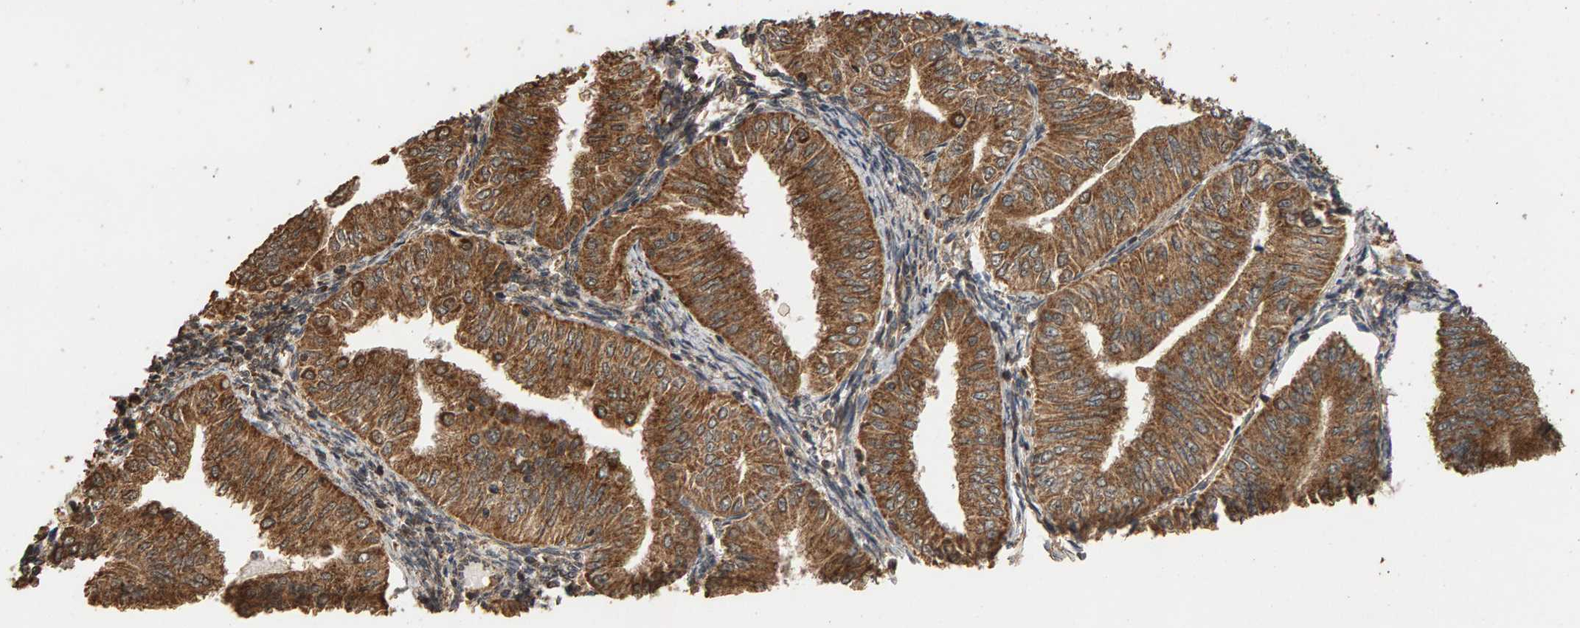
{"staining": {"intensity": "moderate", "quantity": ">75%", "location": "cytoplasmic/membranous,nuclear"}, "tissue": "endometrial cancer", "cell_type": "Tumor cells", "image_type": "cancer", "snomed": [{"axis": "morphology", "description": "Normal tissue, NOS"}, {"axis": "morphology", "description": "Adenocarcinoma, NOS"}, {"axis": "topography", "description": "Endometrium"}], "caption": "Immunohistochemistry of human endometrial cancer displays medium levels of moderate cytoplasmic/membranous and nuclear positivity in about >75% of tumor cells.", "gene": "GSTK1", "patient": {"sex": "female", "age": 53}}